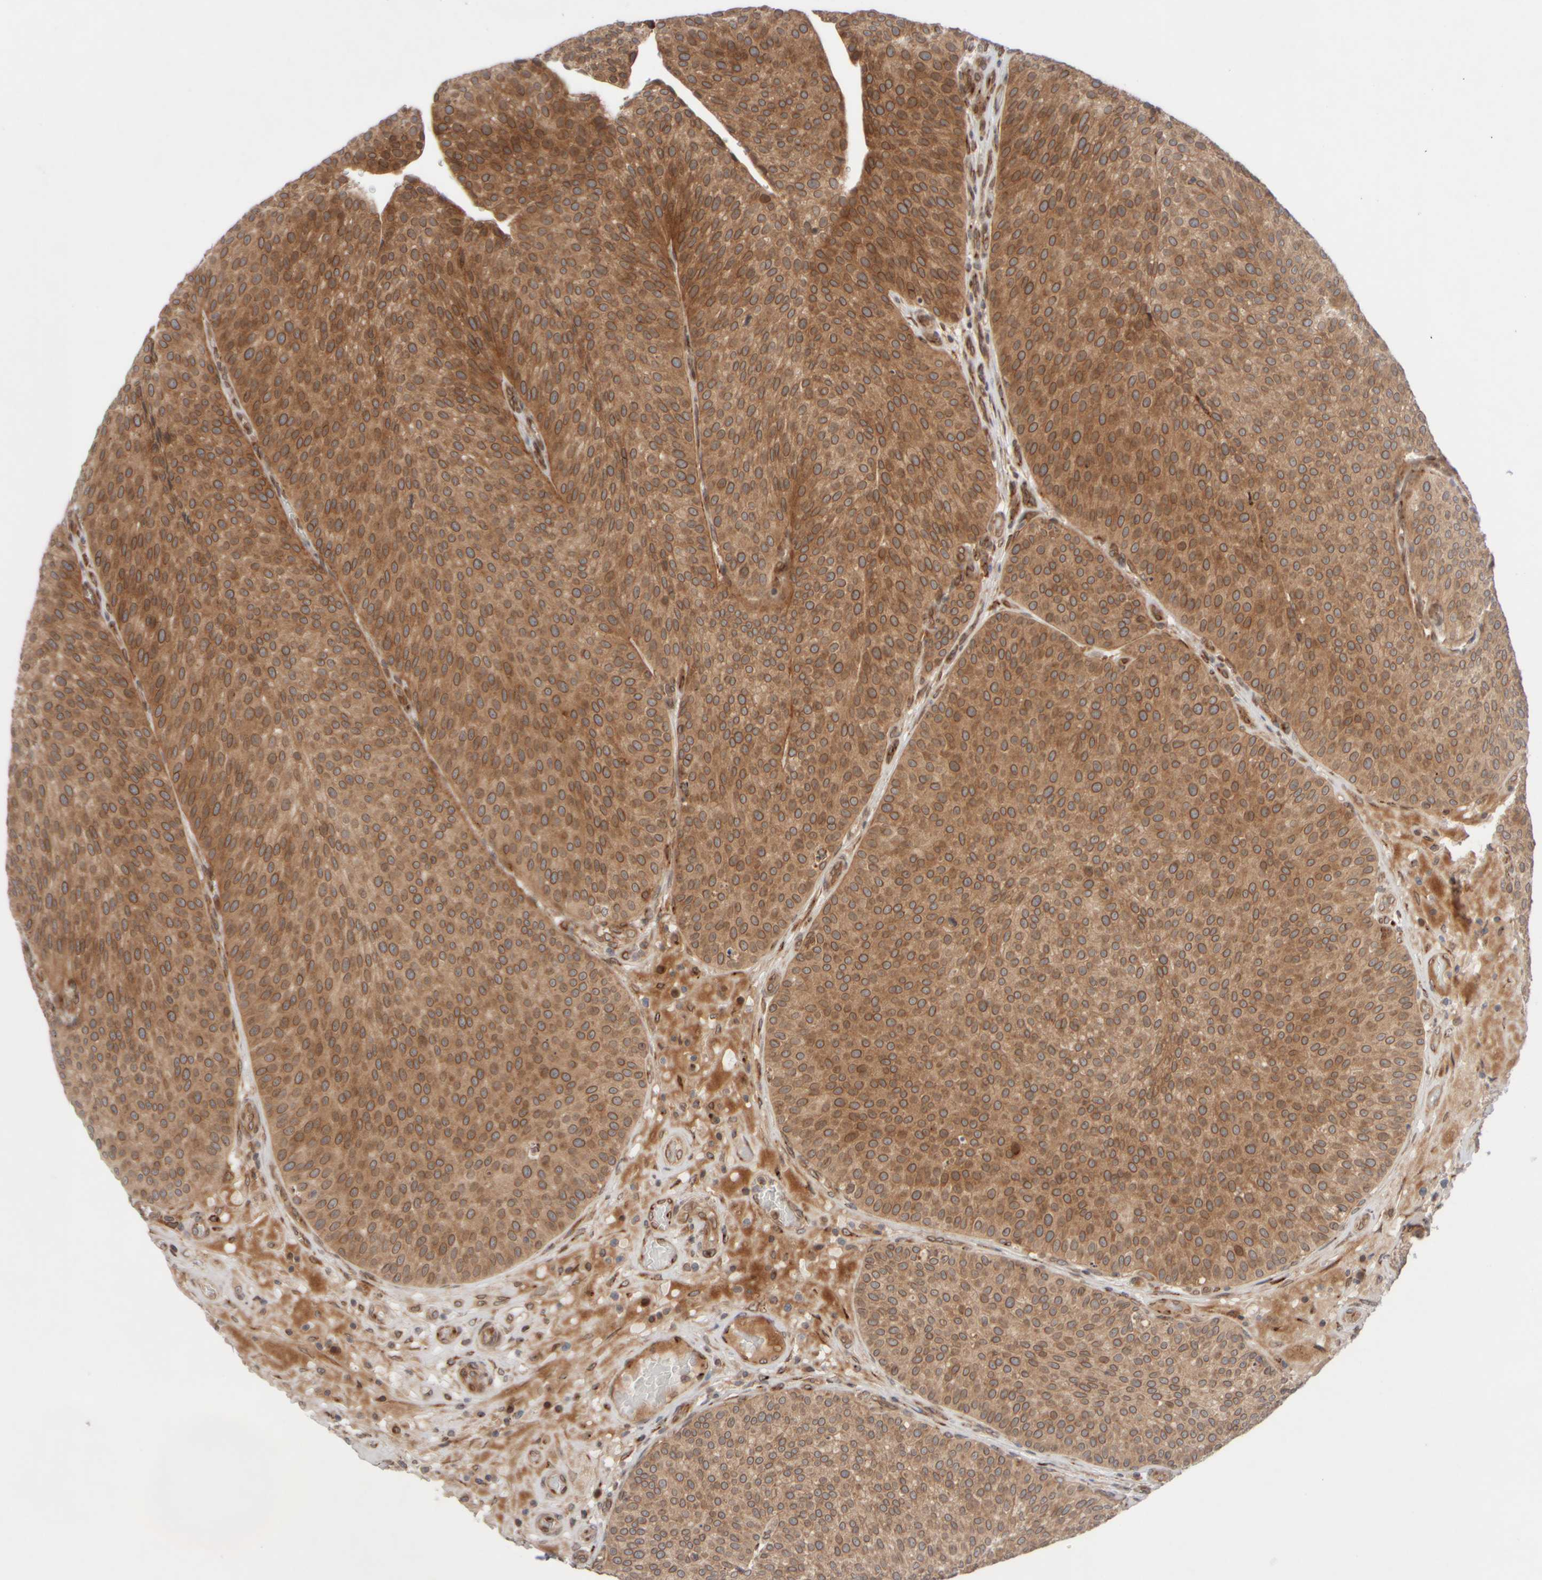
{"staining": {"intensity": "moderate", "quantity": ">75%", "location": "cytoplasmic/membranous,nuclear"}, "tissue": "urothelial cancer", "cell_type": "Tumor cells", "image_type": "cancer", "snomed": [{"axis": "morphology", "description": "Normal tissue, NOS"}, {"axis": "morphology", "description": "Urothelial carcinoma, Low grade"}, {"axis": "topography", "description": "Smooth muscle"}, {"axis": "topography", "description": "Urinary bladder"}], "caption": "Urothelial cancer stained with DAB (3,3'-diaminobenzidine) immunohistochemistry (IHC) exhibits medium levels of moderate cytoplasmic/membranous and nuclear staining in approximately >75% of tumor cells.", "gene": "GCN1", "patient": {"sex": "male", "age": 60}}